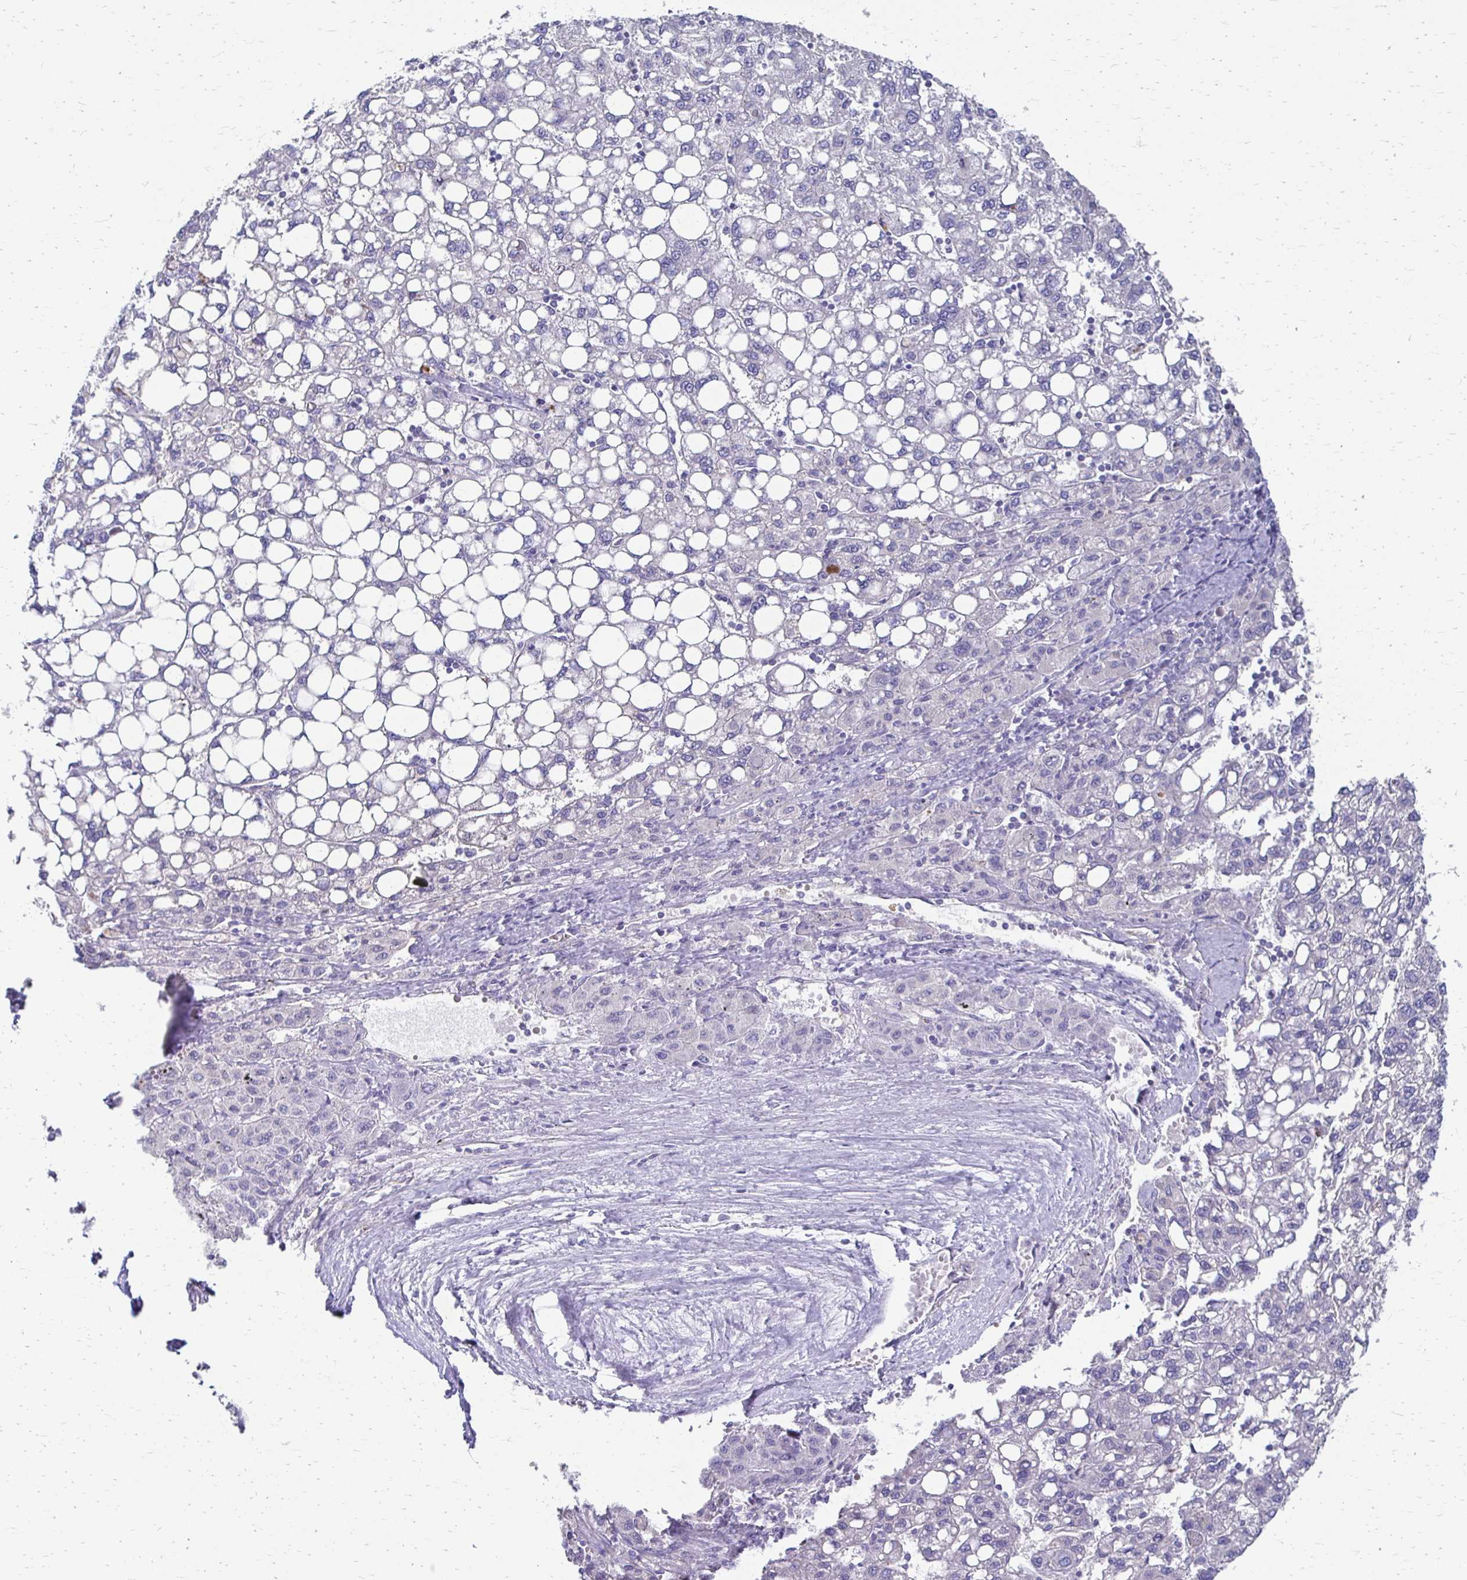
{"staining": {"intensity": "negative", "quantity": "none", "location": "none"}, "tissue": "liver cancer", "cell_type": "Tumor cells", "image_type": "cancer", "snomed": [{"axis": "morphology", "description": "Carcinoma, Hepatocellular, NOS"}, {"axis": "topography", "description": "Liver"}], "caption": "An image of human hepatocellular carcinoma (liver) is negative for staining in tumor cells.", "gene": "AKAP6", "patient": {"sex": "female", "age": 82}}